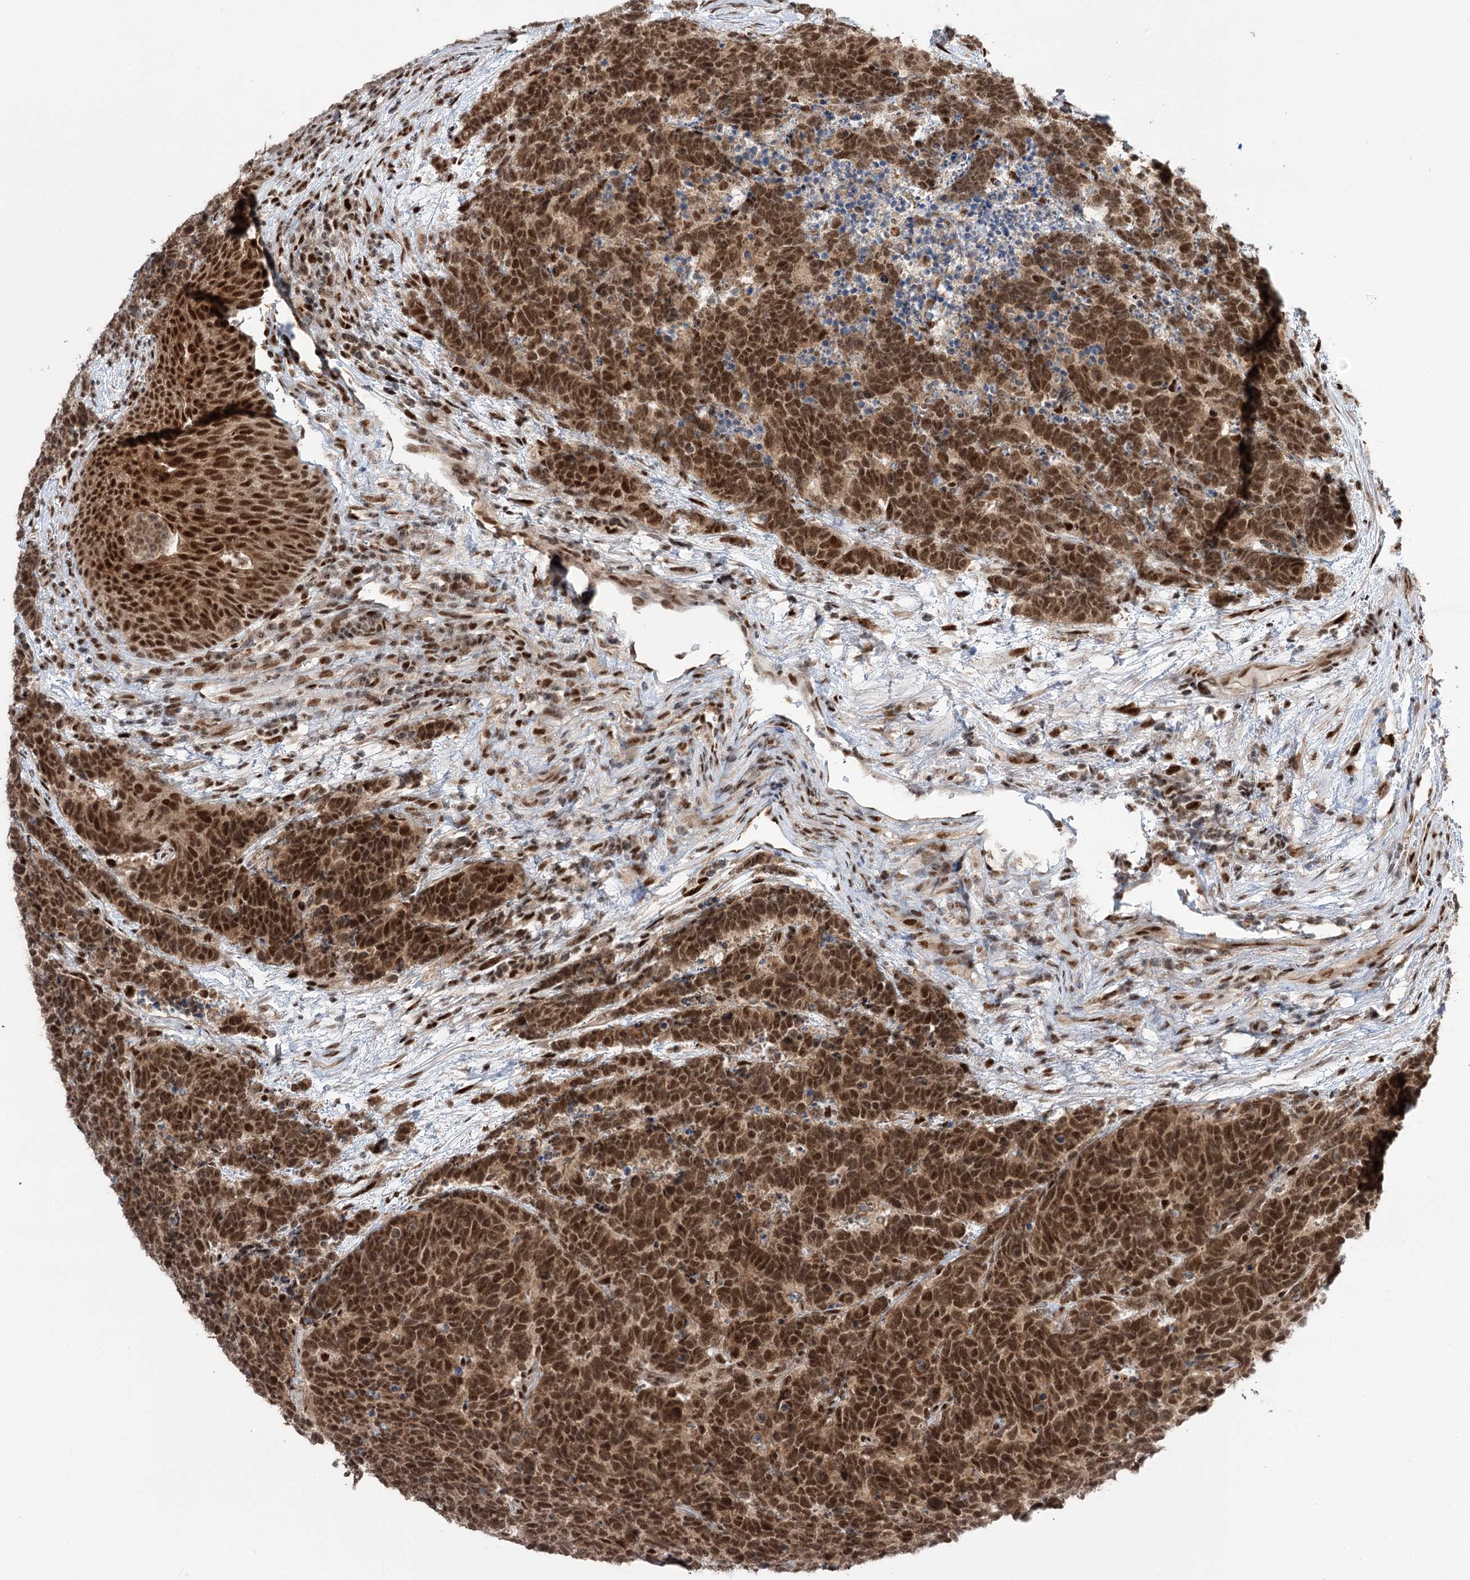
{"staining": {"intensity": "strong", "quantity": ">75%", "location": "nuclear"}, "tissue": "carcinoid", "cell_type": "Tumor cells", "image_type": "cancer", "snomed": [{"axis": "morphology", "description": "Carcinoma, NOS"}, {"axis": "morphology", "description": "Carcinoid, malignant, NOS"}, {"axis": "topography", "description": "Urinary bladder"}], "caption": "This photomicrograph exhibits carcinoid stained with IHC to label a protein in brown. The nuclear of tumor cells show strong positivity for the protein. Nuclei are counter-stained blue.", "gene": "ERCC3", "patient": {"sex": "male", "age": 57}}